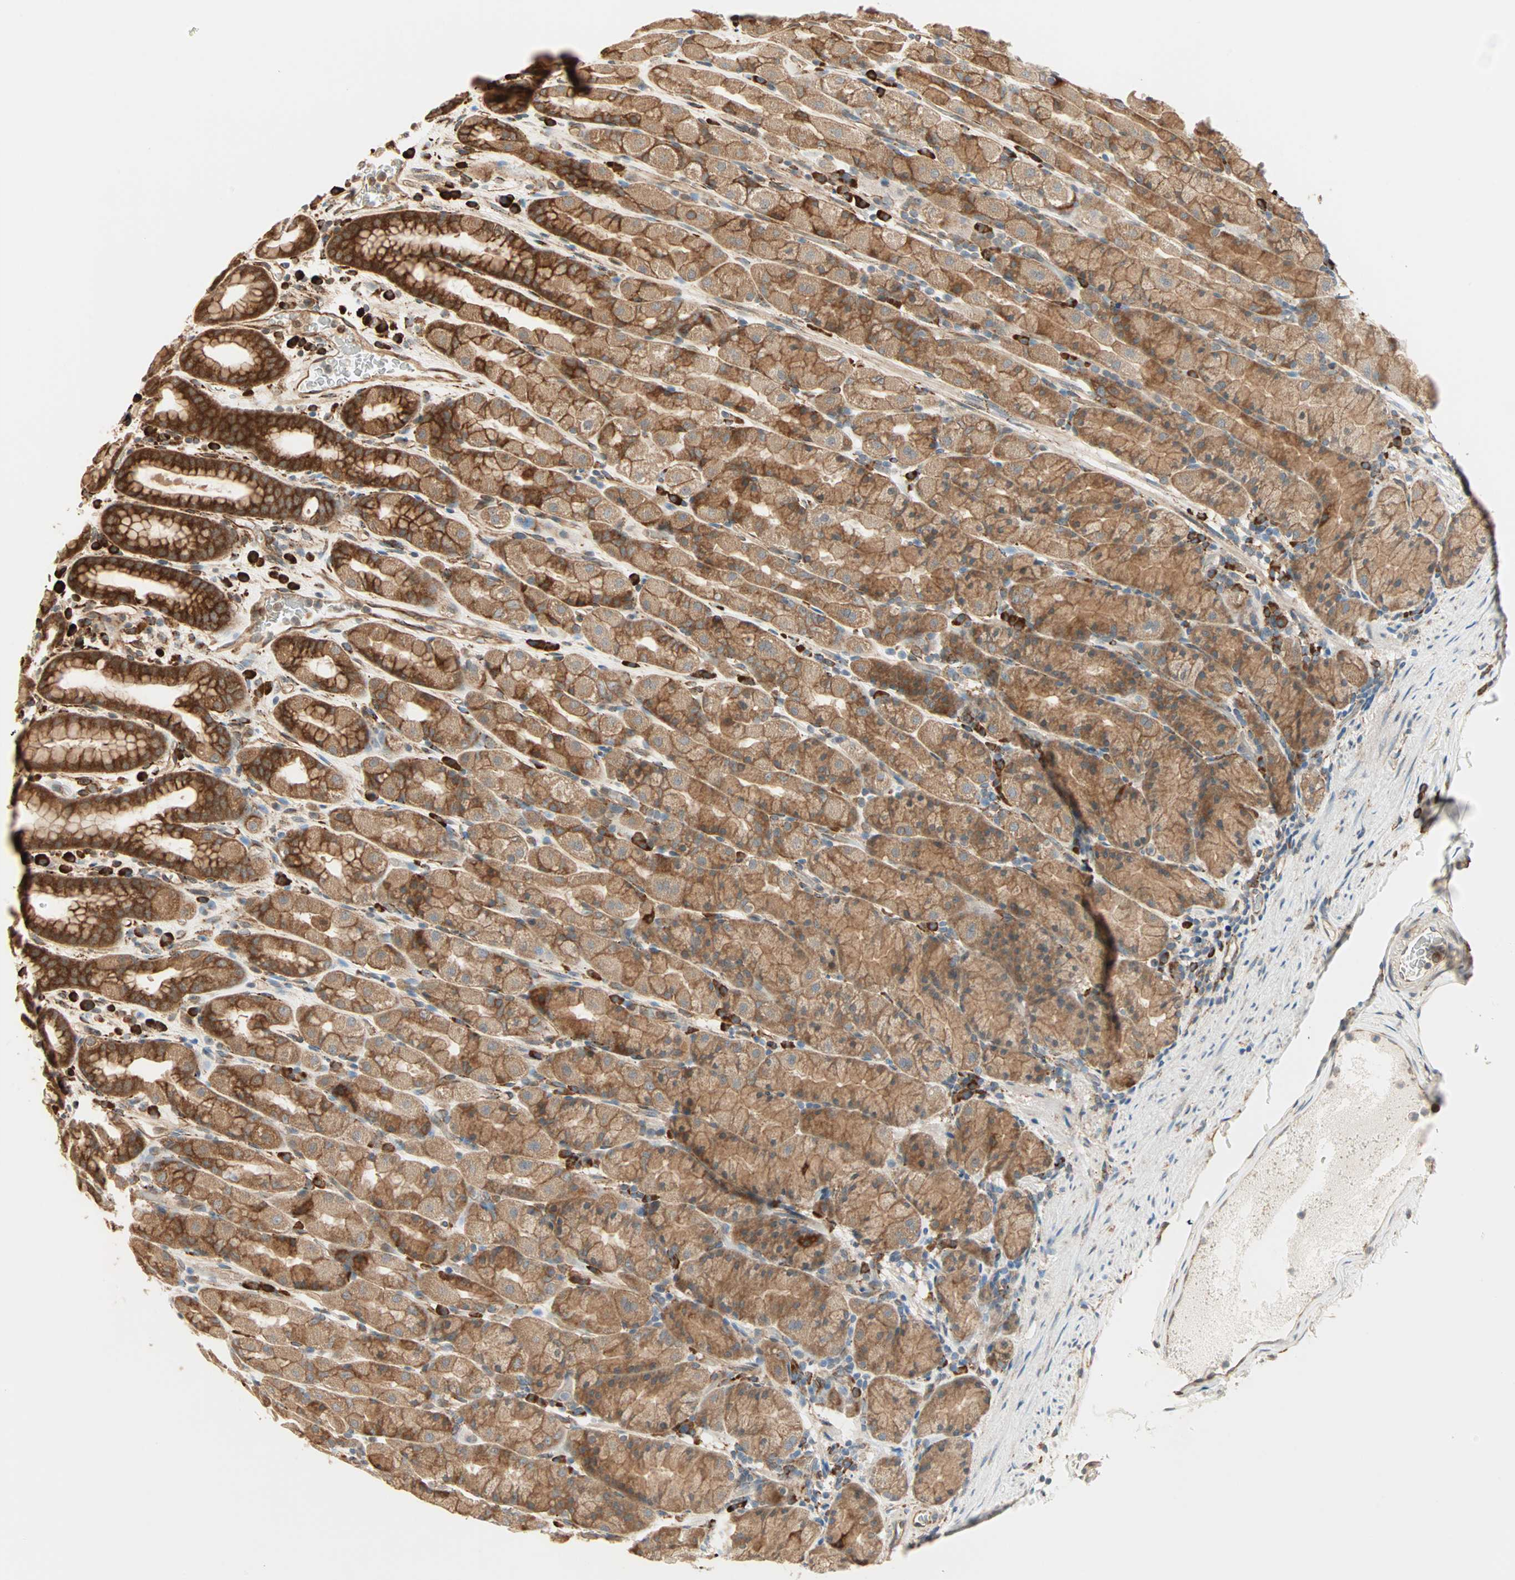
{"staining": {"intensity": "moderate", "quantity": ">75%", "location": "cytoplasmic/membranous"}, "tissue": "stomach", "cell_type": "Glandular cells", "image_type": "normal", "snomed": [{"axis": "morphology", "description": "Normal tissue, NOS"}, {"axis": "topography", "description": "Stomach, upper"}], "caption": "Protein expression analysis of unremarkable stomach reveals moderate cytoplasmic/membranous expression in approximately >75% of glandular cells. (brown staining indicates protein expression, while blue staining denotes nuclei).", "gene": "P4HA1", "patient": {"sex": "male", "age": 68}}